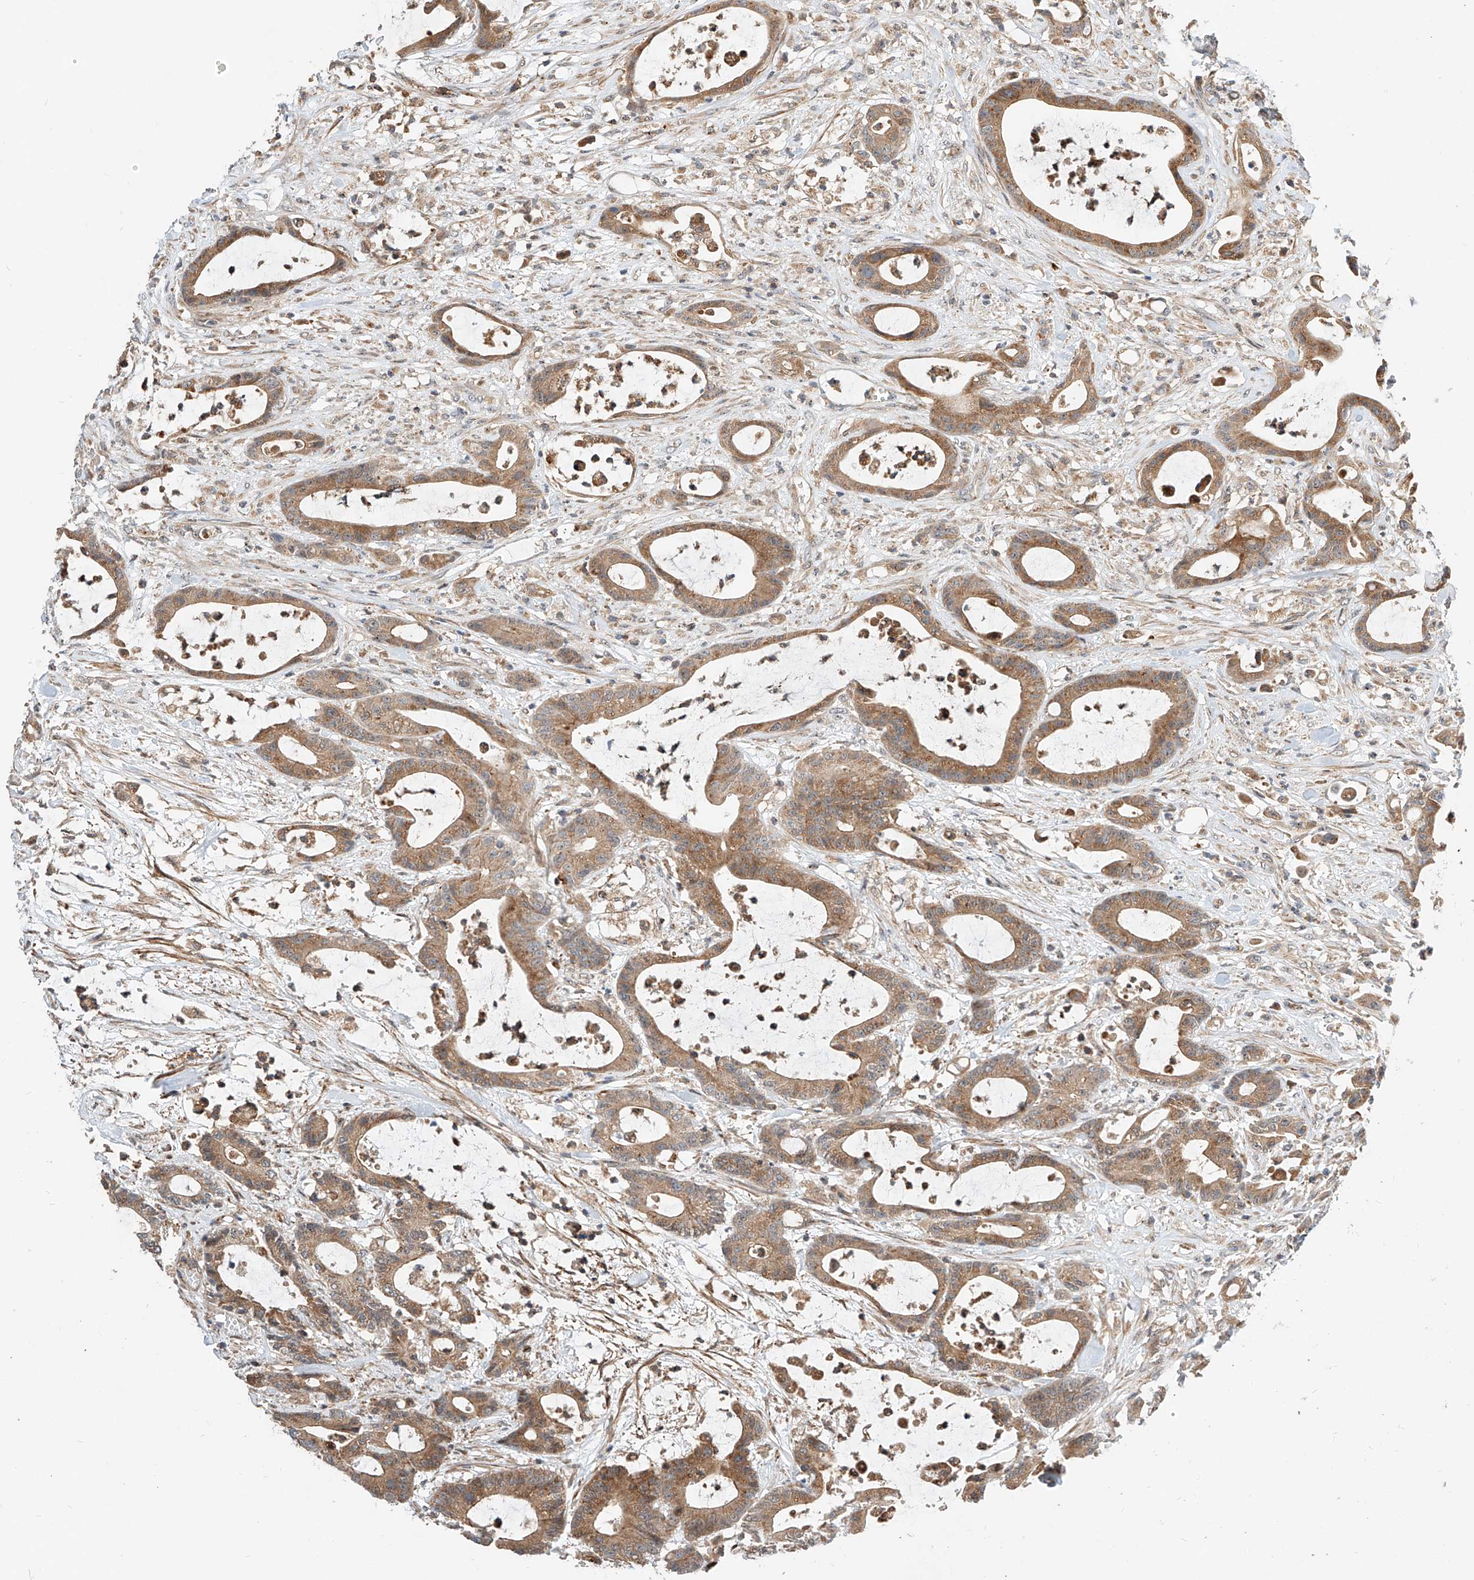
{"staining": {"intensity": "moderate", "quantity": ">75%", "location": "cytoplasmic/membranous"}, "tissue": "colorectal cancer", "cell_type": "Tumor cells", "image_type": "cancer", "snomed": [{"axis": "morphology", "description": "Adenocarcinoma, NOS"}, {"axis": "topography", "description": "Colon"}], "caption": "This histopathology image shows immunohistochemistry (IHC) staining of adenocarcinoma (colorectal), with medium moderate cytoplasmic/membranous expression in about >75% of tumor cells.", "gene": "CPAMD8", "patient": {"sex": "female", "age": 84}}